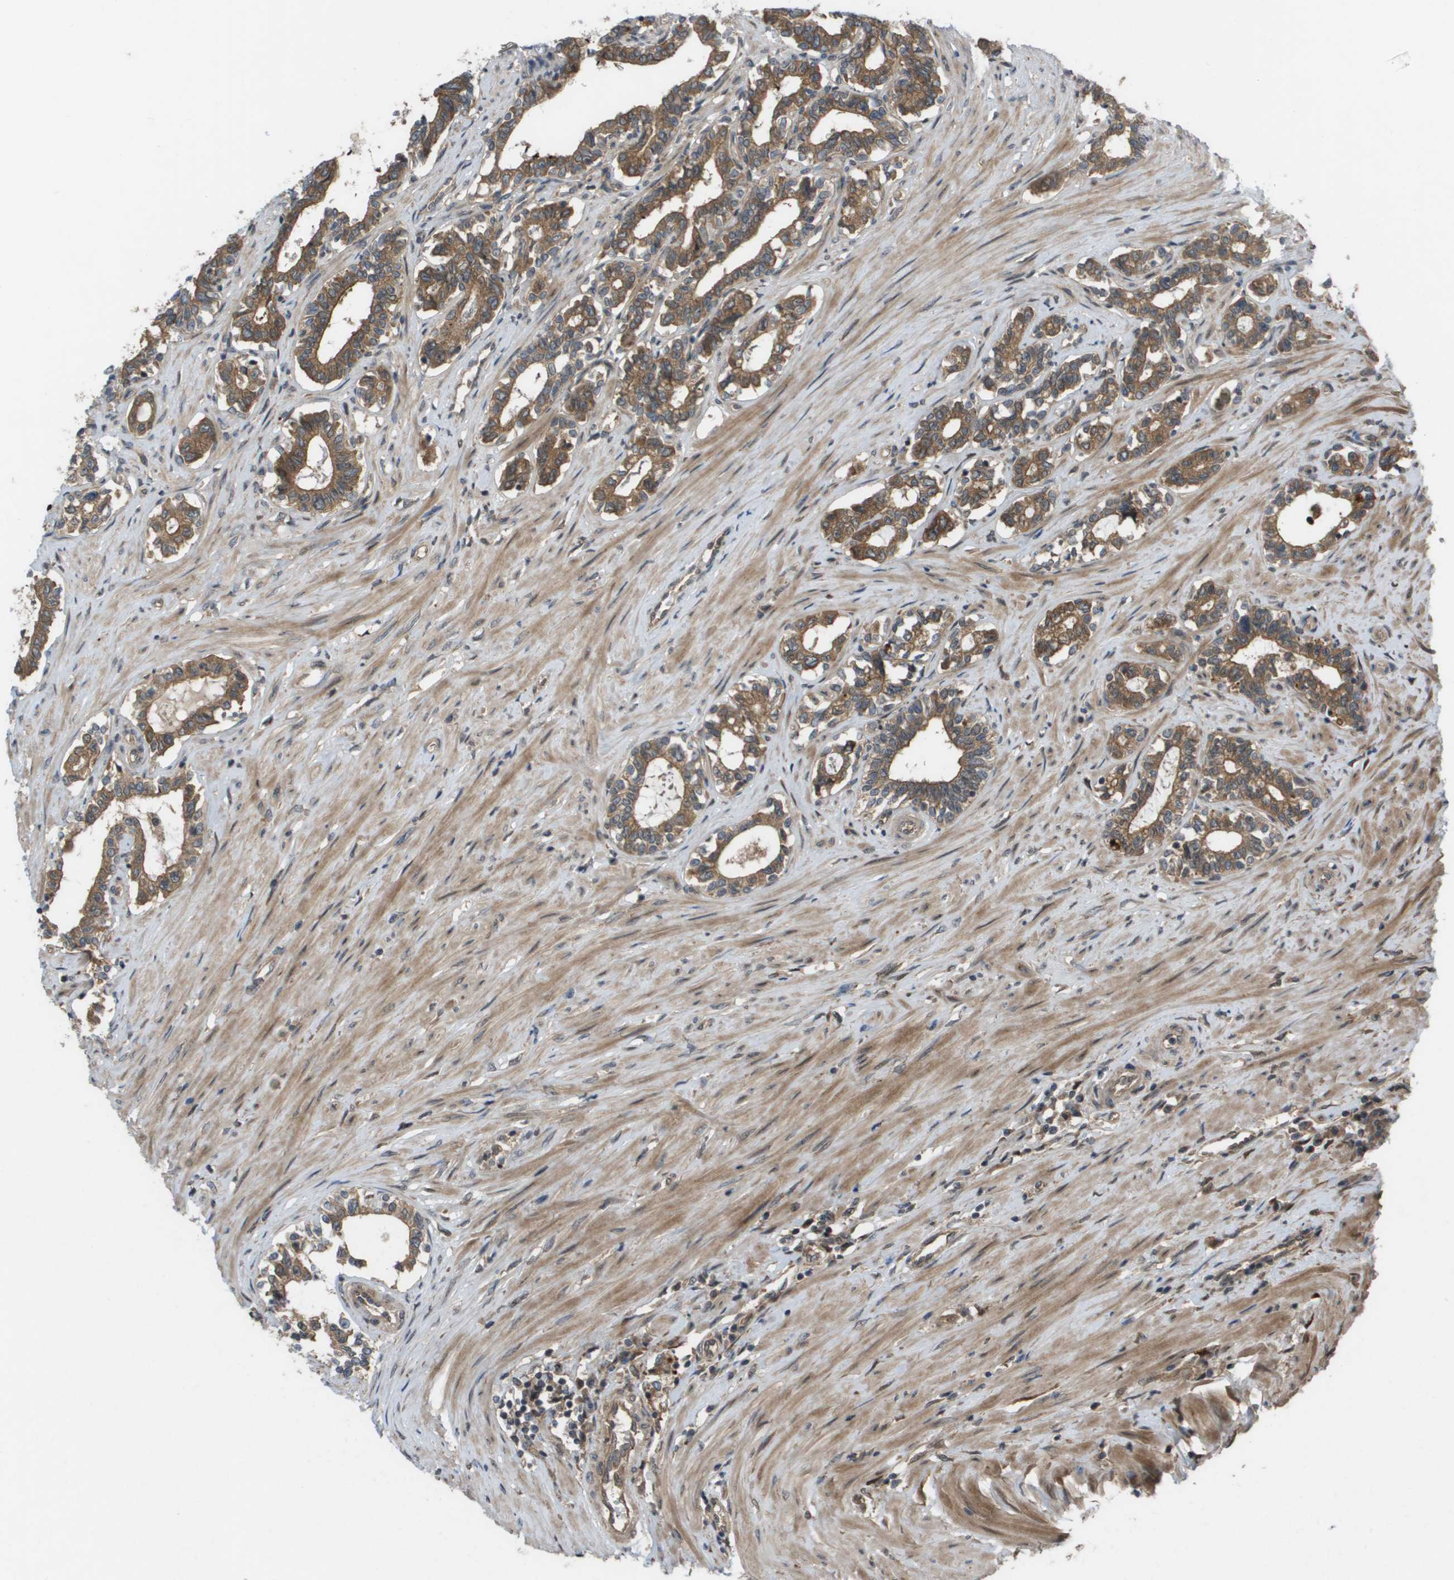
{"staining": {"intensity": "moderate", "quantity": ">75%", "location": "cytoplasmic/membranous,nuclear"}, "tissue": "seminal vesicle", "cell_type": "Glandular cells", "image_type": "normal", "snomed": [{"axis": "morphology", "description": "Normal tissue, NOS"}, {"axis": "morphology", "description": "Adenocarcinoma, High grade"}, {"axis": "topography", "description": "Prostate"}, {"axis": "topography", "description": "Seminal veicle"}], "caption": "Seminal vesicle stained with DAB (3,3'-diaminobenzidine) immunohistochemistry (IHC) exhibits medium levels of moderate cytoplasmic/membranous,nuclear positivity in approximately >75% of glandular cells. The protein of interest is stained brown, and the nuclei are stained in blue (DAB IHC with brightfield microscopy, high magnification).", "gene": "CTPS2", "patient": {"sex": "male", "age": 55}}